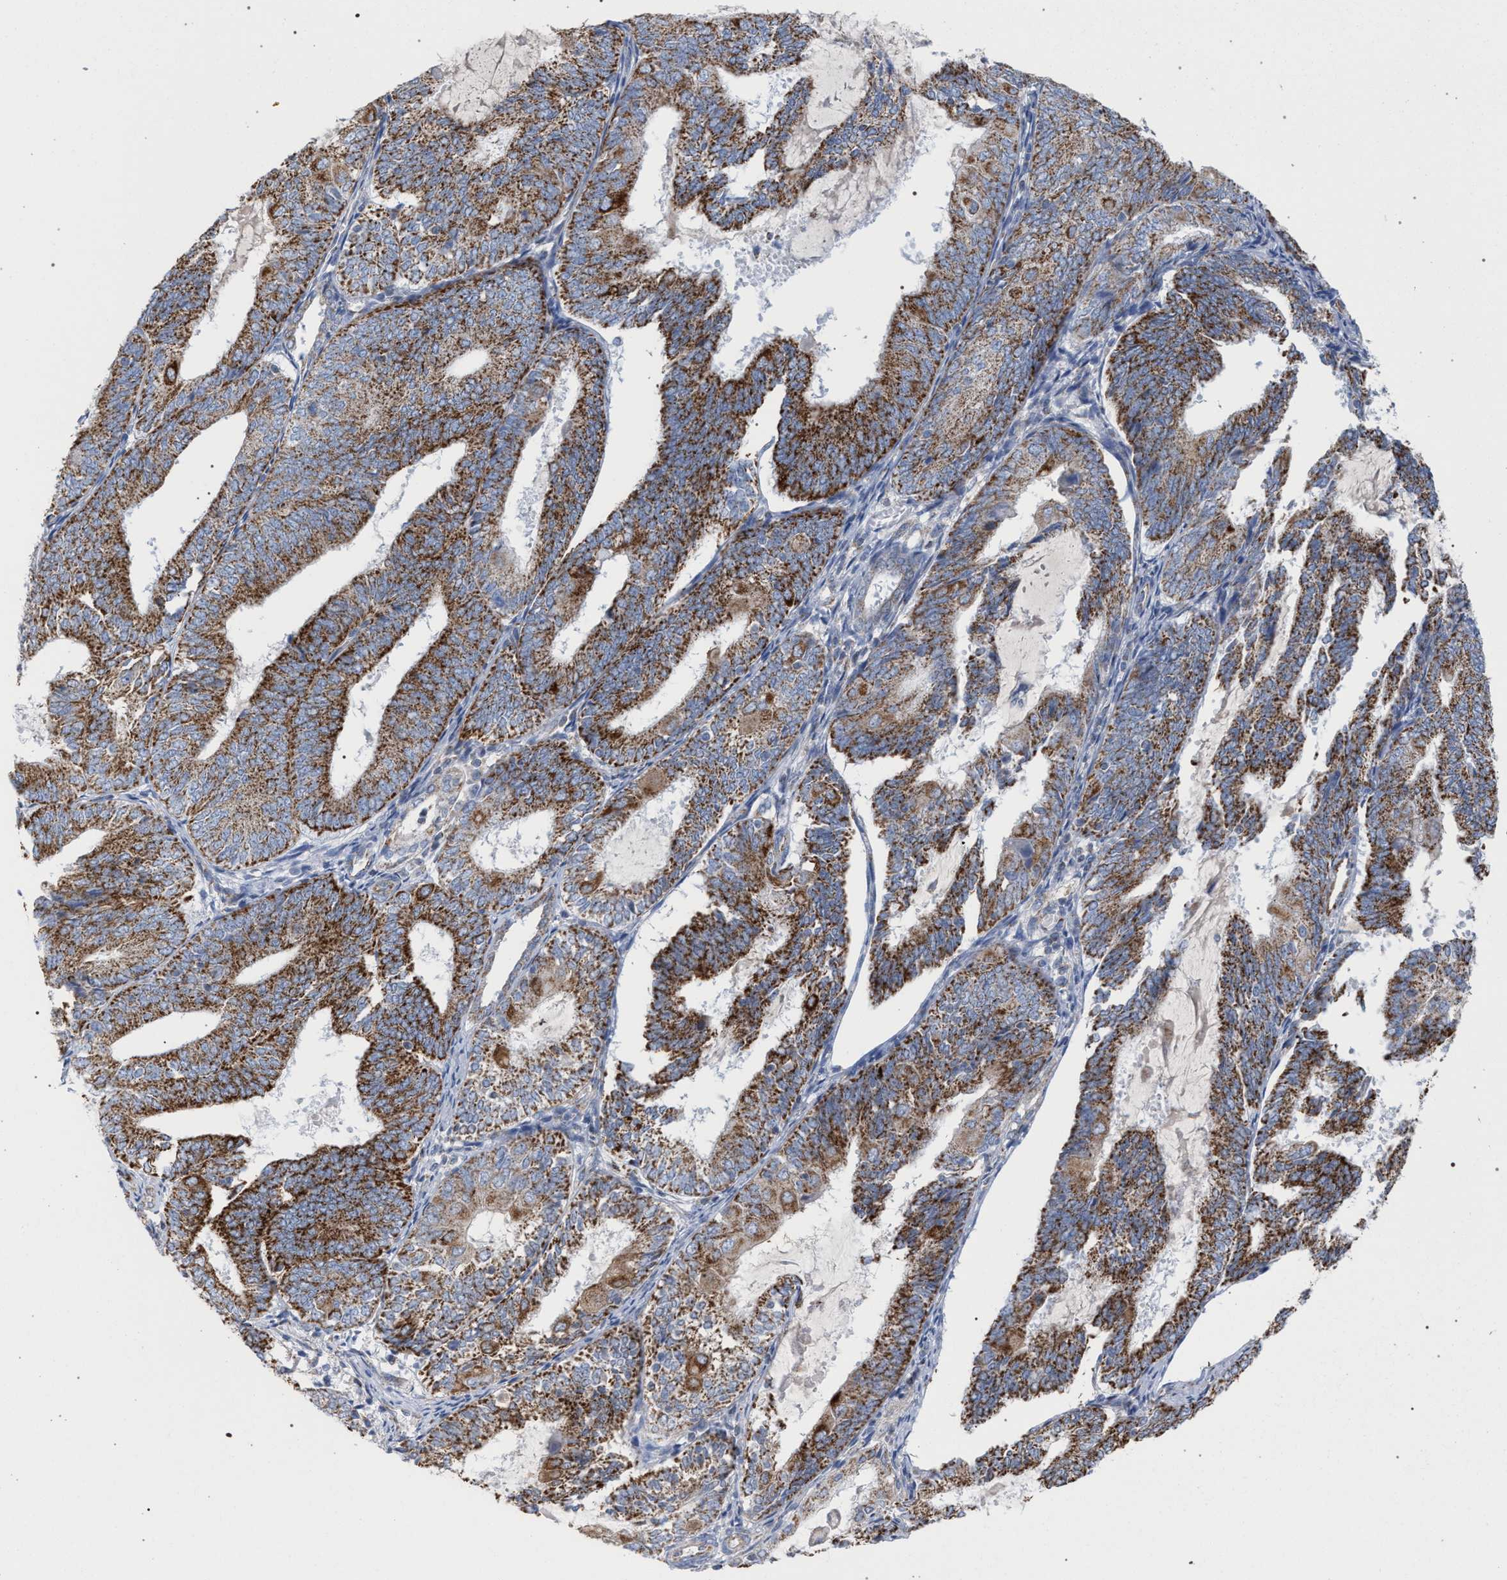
{"staining": {"intensity": "strong", "quantity": ">75%", "location": "cytoplasmic/membranous"}, "tissue": "endometrial cancer", "cell_type": "Tumor cells", "image_type": "cancer", "snomed": [{"axis": "morphology", "description": "Adenocarcinoma, NOS"}, {"axis": "topography", "description": "Endometrium"}], "caption": "Endometrial cancer (adenocarcinoma) tissue displays strong cytoplasmic/membranous expression in approximately >75% of tumor cells", "gene": "ECI2", "patient": {"sex": "female", "age": 81}}